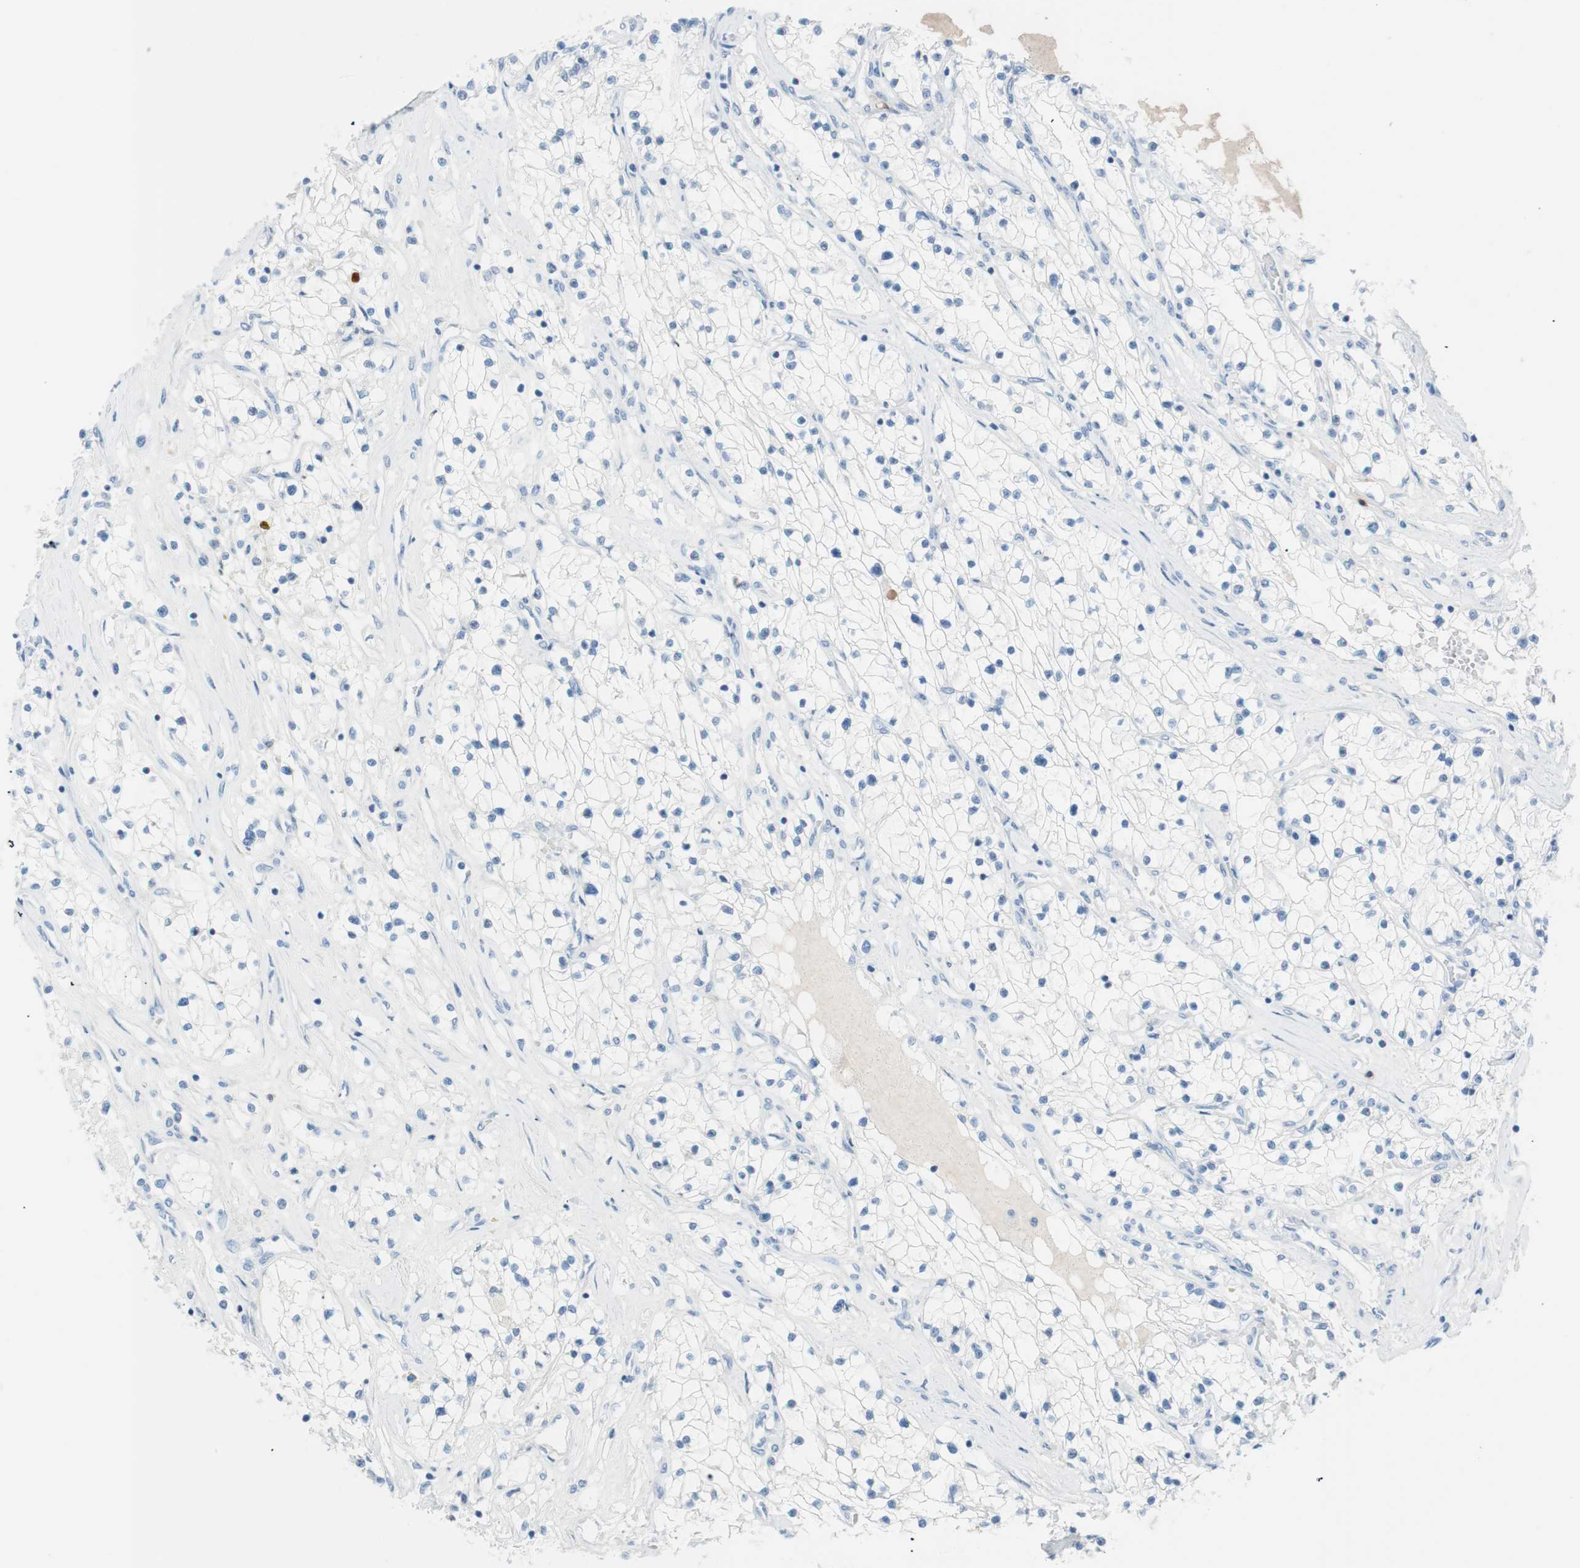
{"staining": {"intensity": "negative", "quantity": "none", "location": "none"}, "tissue": "renal cancer", "cell_type": "Tumor cells", "image_type": "cancer", "snomed": [{"axis": "morphology", "description": "Adenocarcinoma, NOS"}, {"axis": "topography", "description": "Kidney"}], "caption": "Immunohistochemistry of renal cancer exhibits no positivity in tumor cells.", "gene": "TNFRSF13C", "patient": {"sex": "male", "age": 68}}